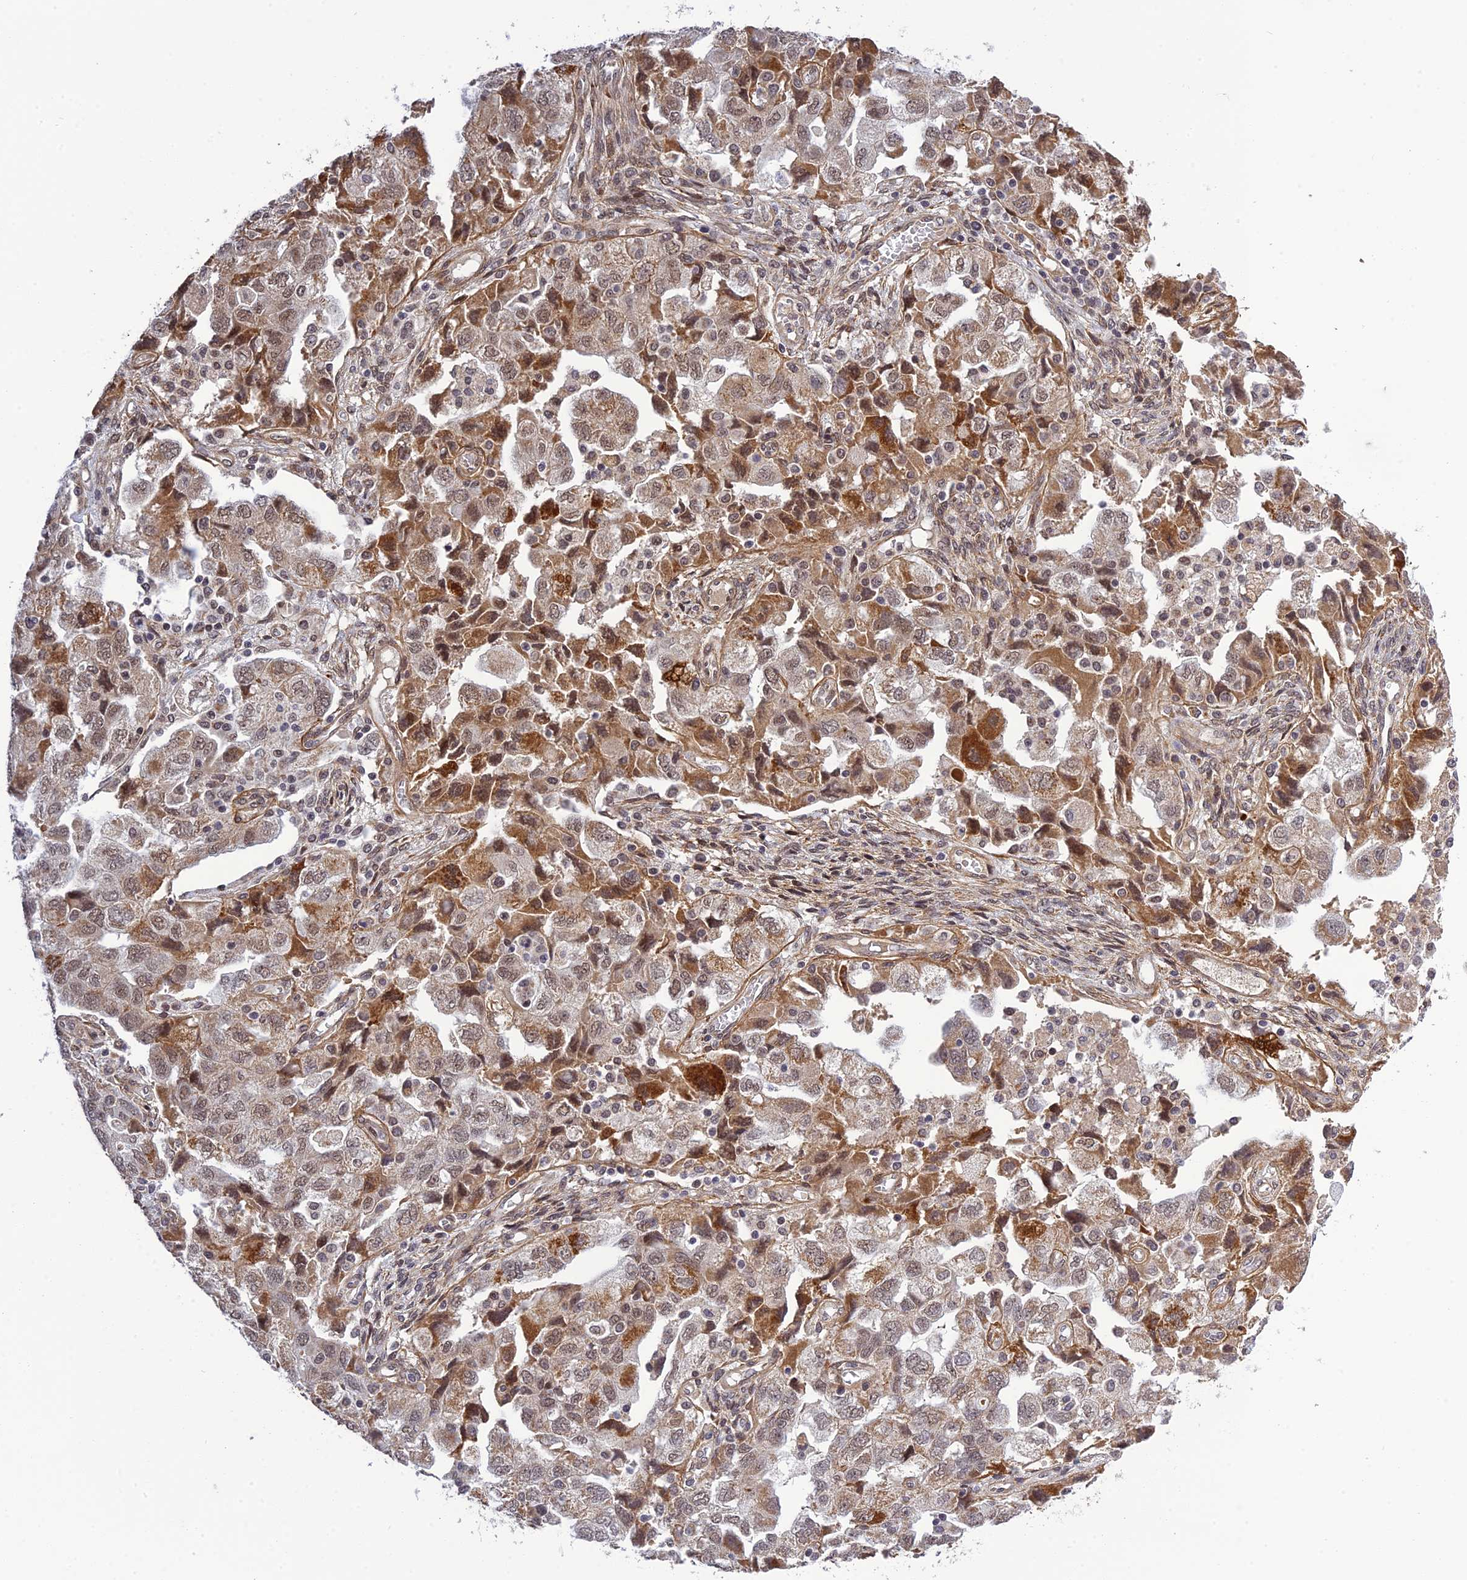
{"staining": {"intensity": "moderate", "quantity": ">75%", "location": "cytoplasmic/membranous,nuclear"}, "tissue": "ovarian cancer", "cell_type": "Tumor cells", "image_type": "cancer", "snomed": [{"axis": "morphology", "description": "Carcinoma, NOS"}, {"axis": "morphology", "description": "Cystadenocarcinoma, serous, NOS"}, {"axis": "topography", "description": "Ovary"}], "caption": "Ovarian cancer (carcinoma) stained with a brown dye demonstrates moderate cytoplasmic/membranous and nuclear positive expression in about >75% of tumor cells.", "gene": "REXO1", "patient": {"sex": "female", "age": 69}}